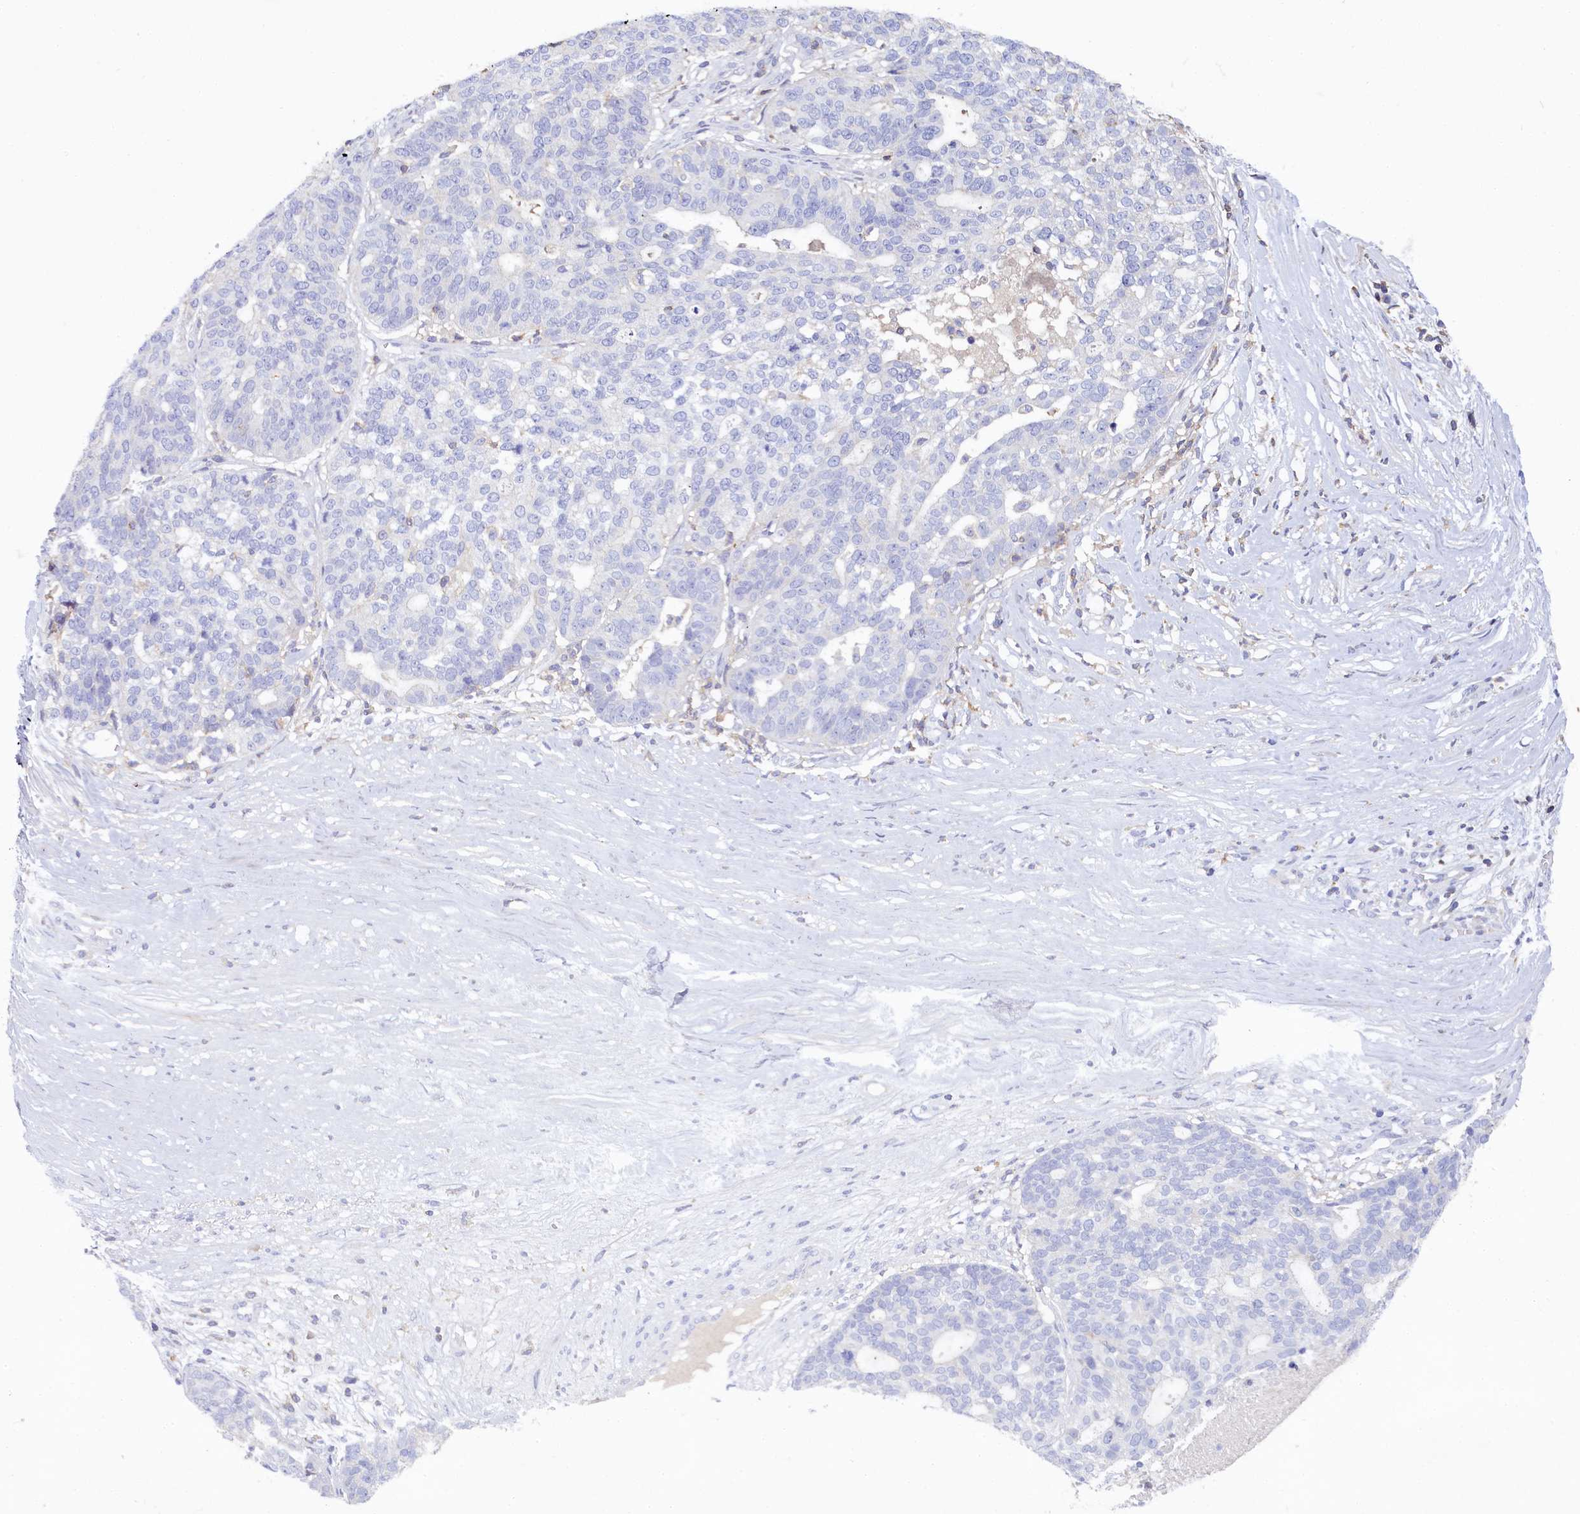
{"staining": {"intensity": "negative", "quantity": "none", "location": "none"}, "tissue": "ovarian cancer", "cell_type": "Tumor cells", "image_type": "cancer", "snomed": [{"axis": "morphology", "description": "Cystadenocarcinoma, serous, NOS"}, {"axis": "topography", "description": "Ovary"}], "caption": "A histopathology image of human serous cystadenocarcinoma (ovarian) is negative for staining in tumor cells. Nuclei are stained in blue.", "gene": "FGFR2", "patient": {"sex": "female", "age": 59}}